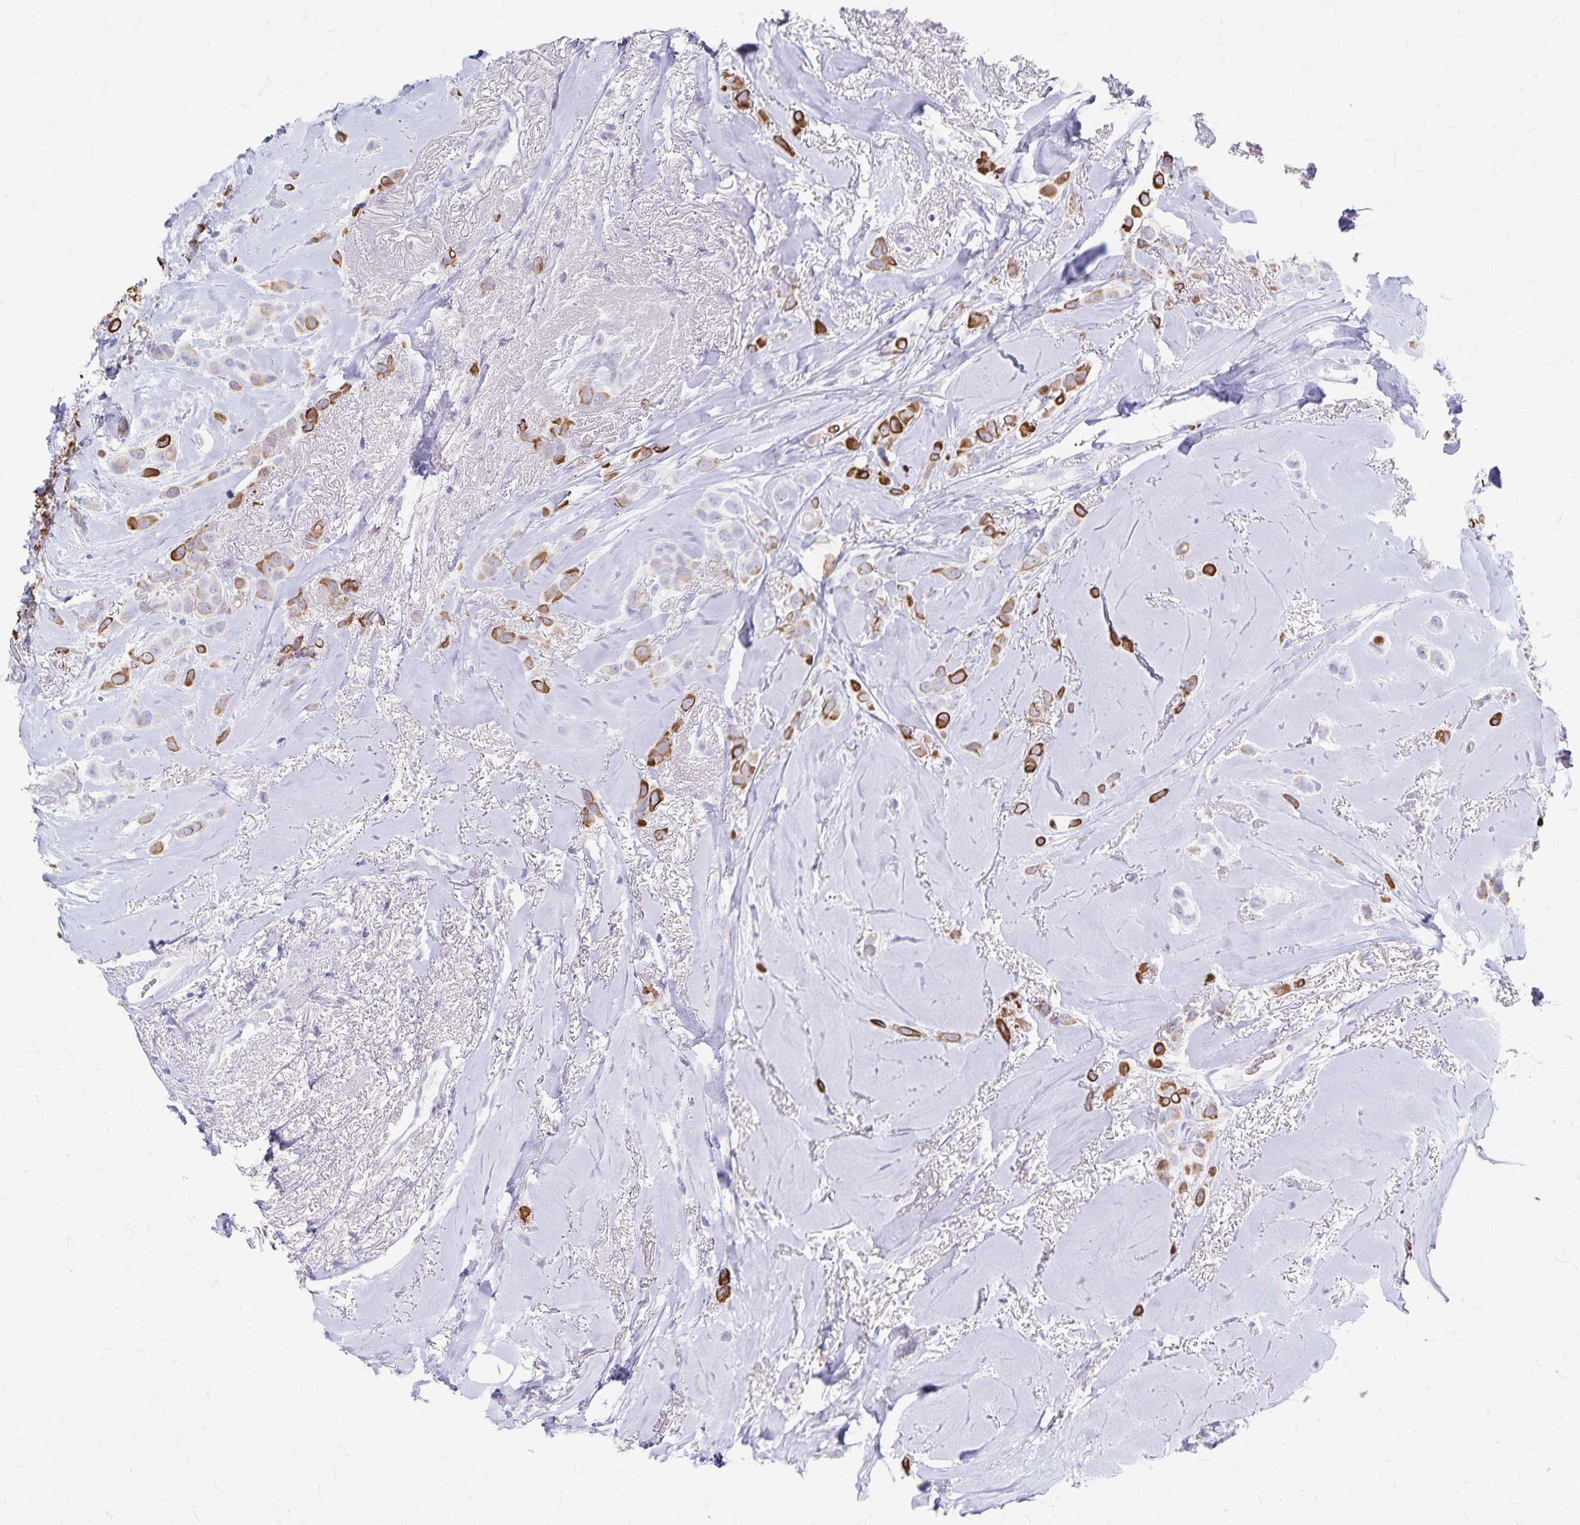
{"staining": {"intensity": "strong", "quantity": ">75%", "location": "cytoplasmic/membranous"}, "tissue": "breast cancer", "cell_type": "Tumor cells", "image_type": "cancer", "snomed": [{"axis": "morphology", "description": "Lobular carcinoma"}, {"axis": "topography", "description": "Breast"}], "caption": "Immunohistochemical staining of breast lobular carcinoma displays high levels of strong cytoplasmic/membranous expression in about >75% of tumor cells.", "gene": "GPBAR1", "patient": {"sex": "female", "age": 66}}